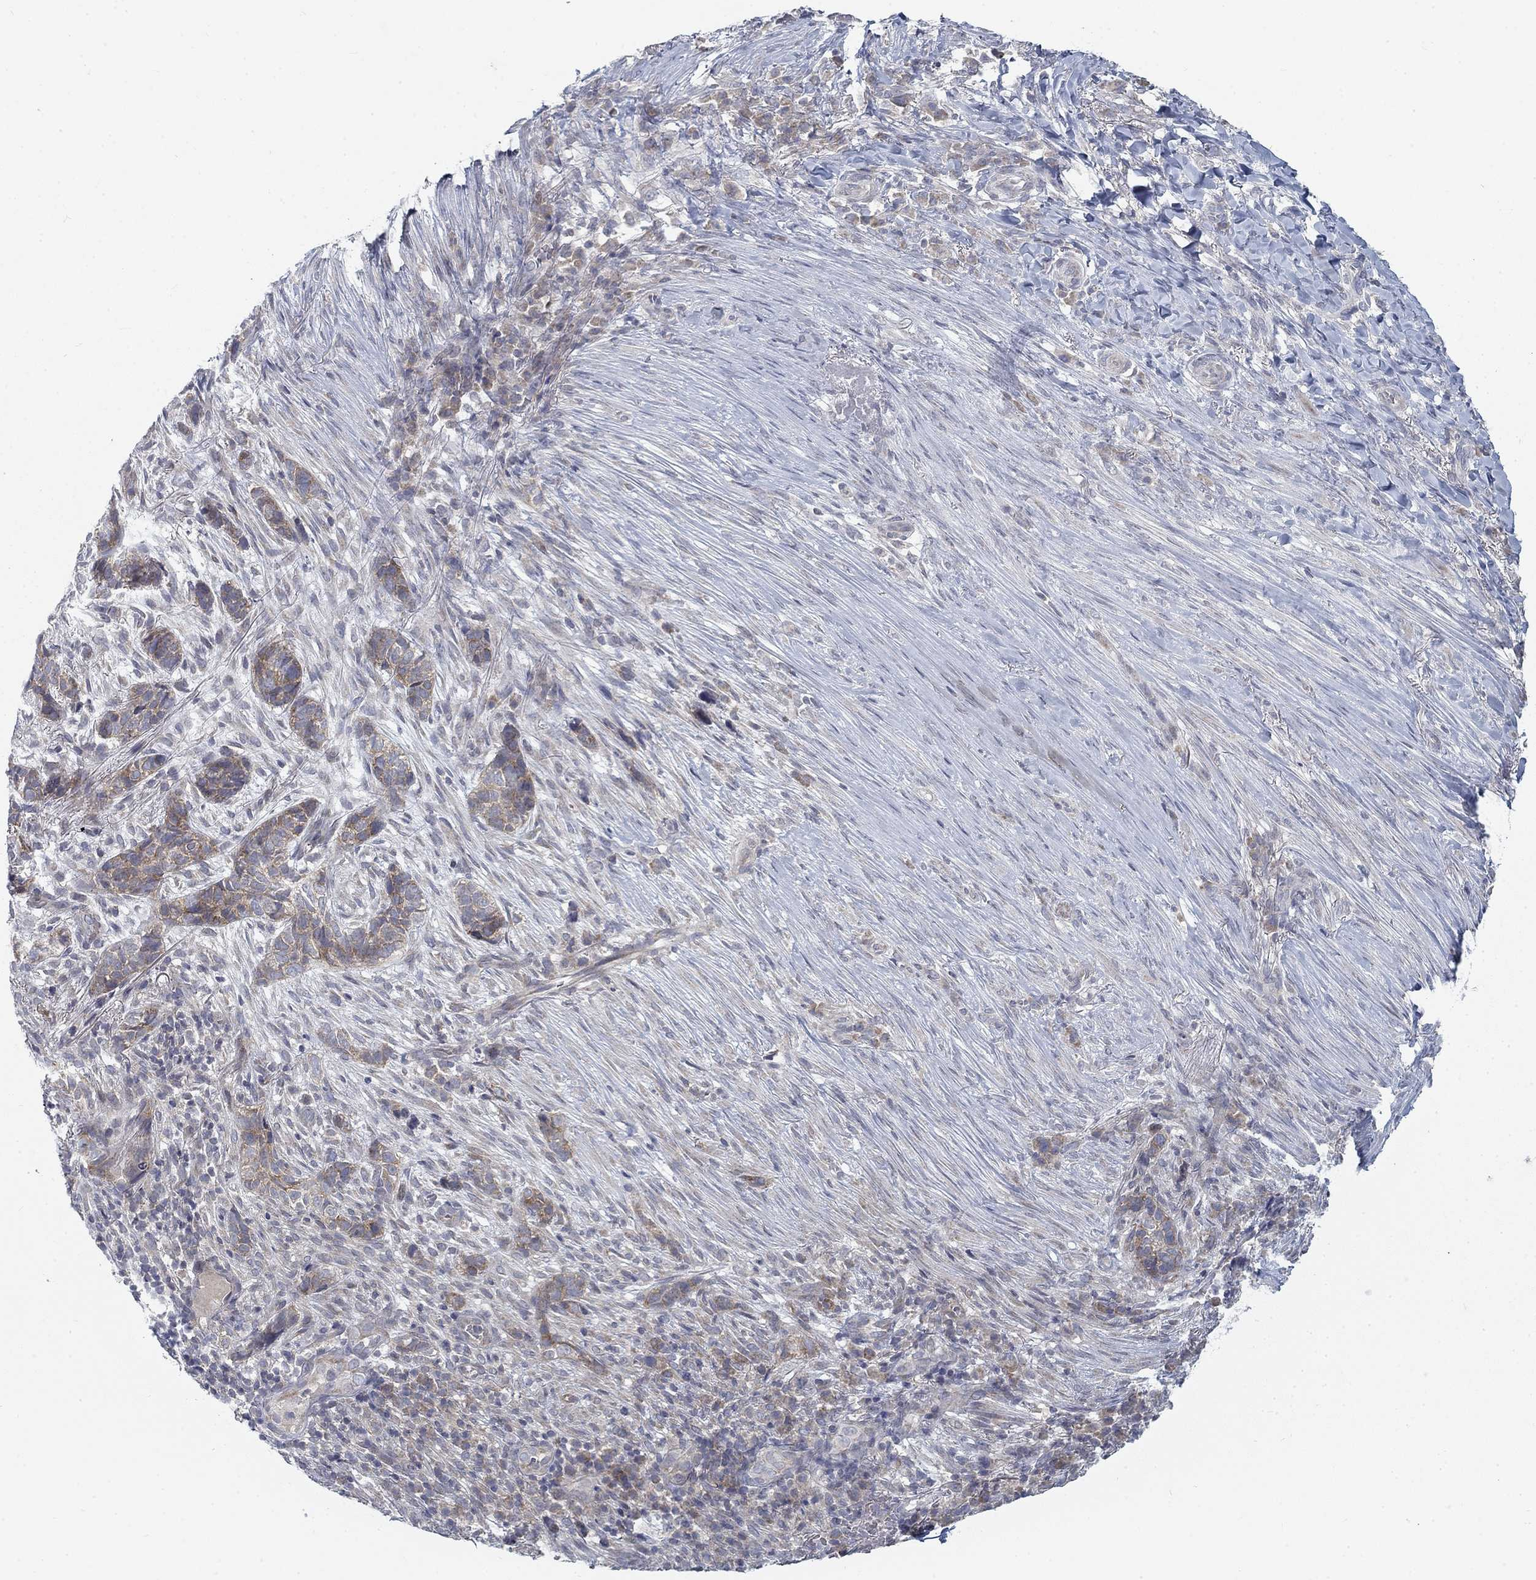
{"staining": {"intensity": "moderate", "quantity": "<25%", "location": "cytoplasmic/membranous"}, "tissue": "skin cancer", "cell_type": "Tumor cells", "image_type": "cancer", "snomed": [{"axis": "morphology", "description": "Basal cell carcinoma"}, {"axis": "topography", "description": "Skin"}], "caption": "IHC of basal cell carcinoma (skin) displays low levels of moderate cytoplasmic/membranous expression in approximately <25% of tumor cells. (DAB IHC with brightfield microscopy, high magnification).", "gene": "ATP1A3", "patient": {"sex": "female", "age": 69}}